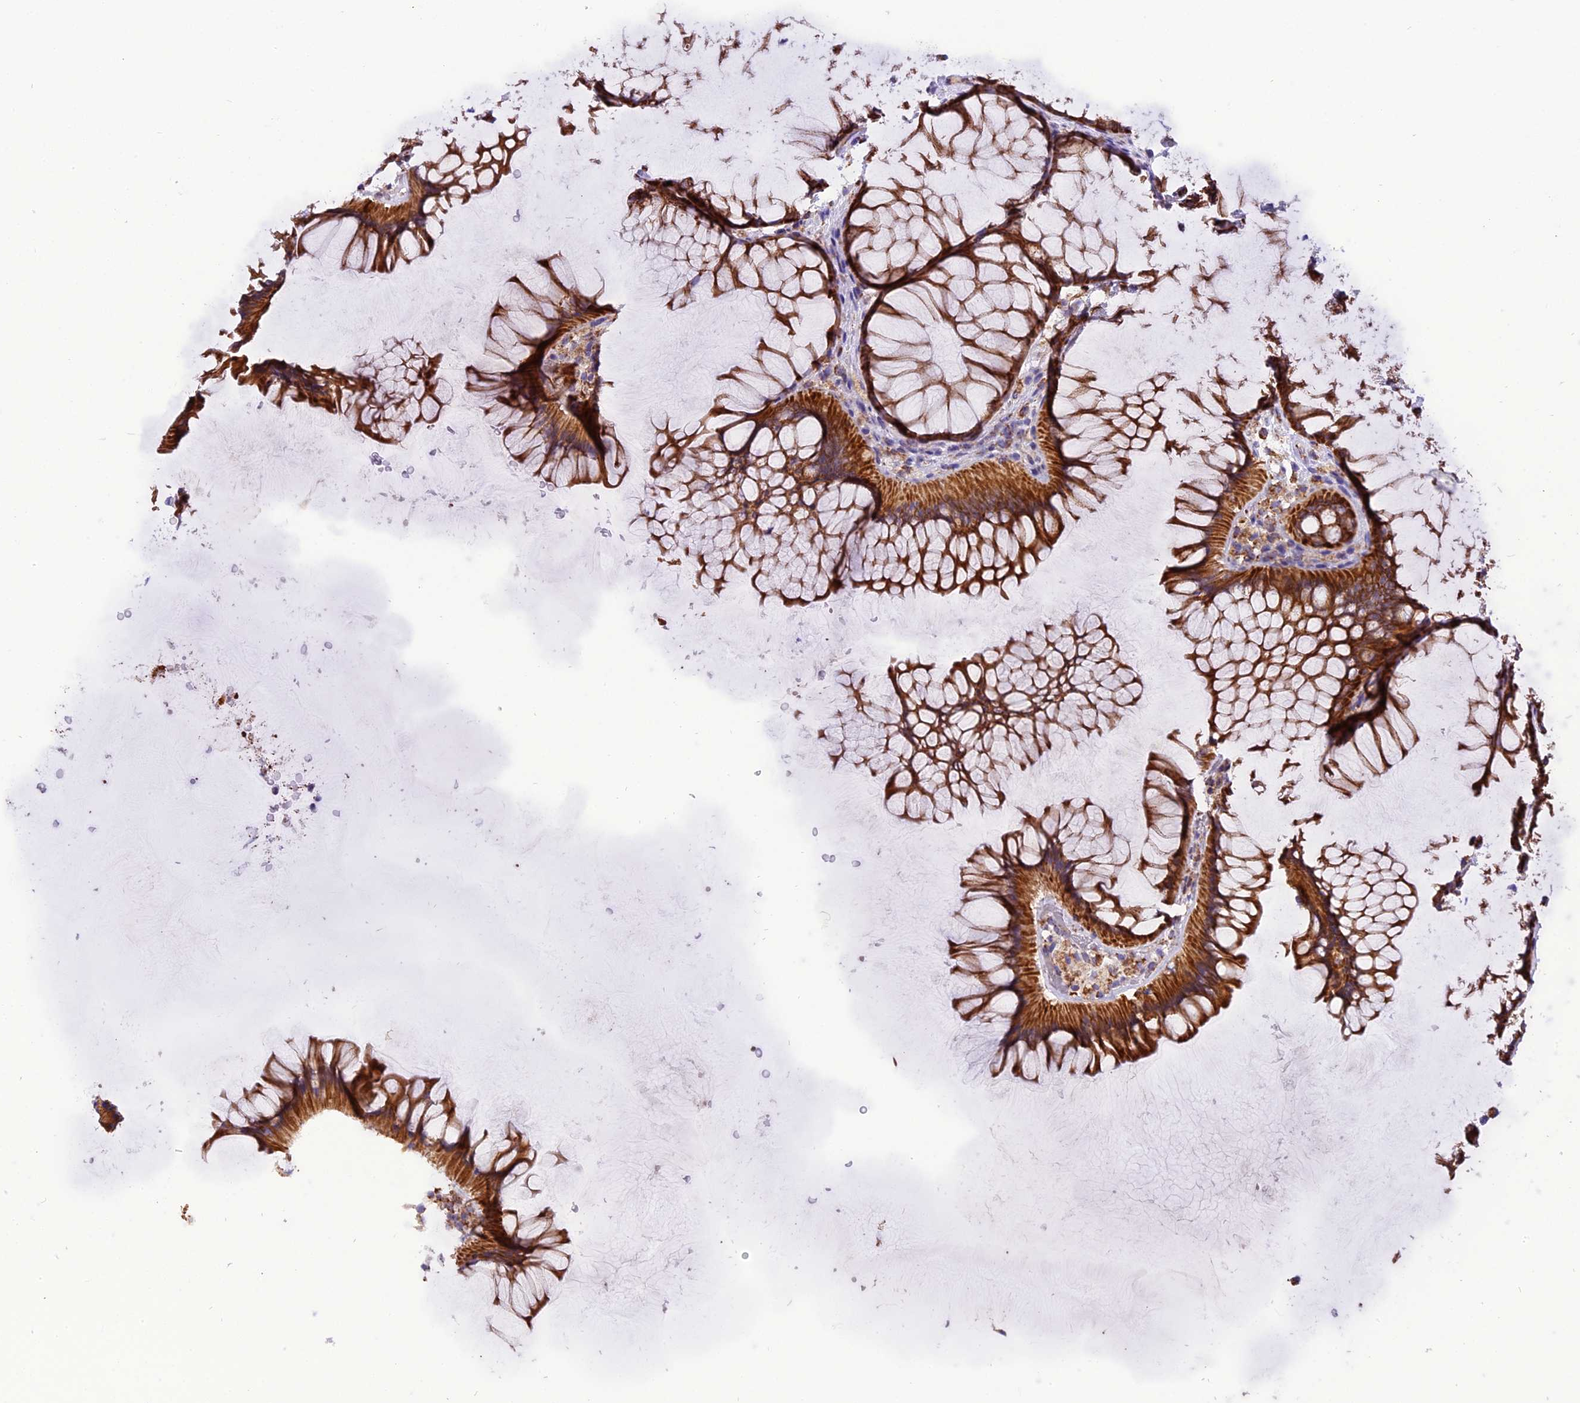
{"staining": {"intensity": "strong", "quantity": ">75%", "location": "cytoplasmic/membranous"}, "tissue": "colon", "cell_type": "Glandular cells", "image_type": "normal", "snomed": [{"axis": "morphology", "description": "Normal tissue, NOS"}, {"axis": "topography", "description": "Colon"}], "caption": "Colon stained for a protein exhibits strong cytoplasmic/membranous positivity in glandular cells. (Brightfield microscopy of DAB IHC at high magnification).", "gene": "MRPS34", "patient": {"sex": "female", "age": 82}}